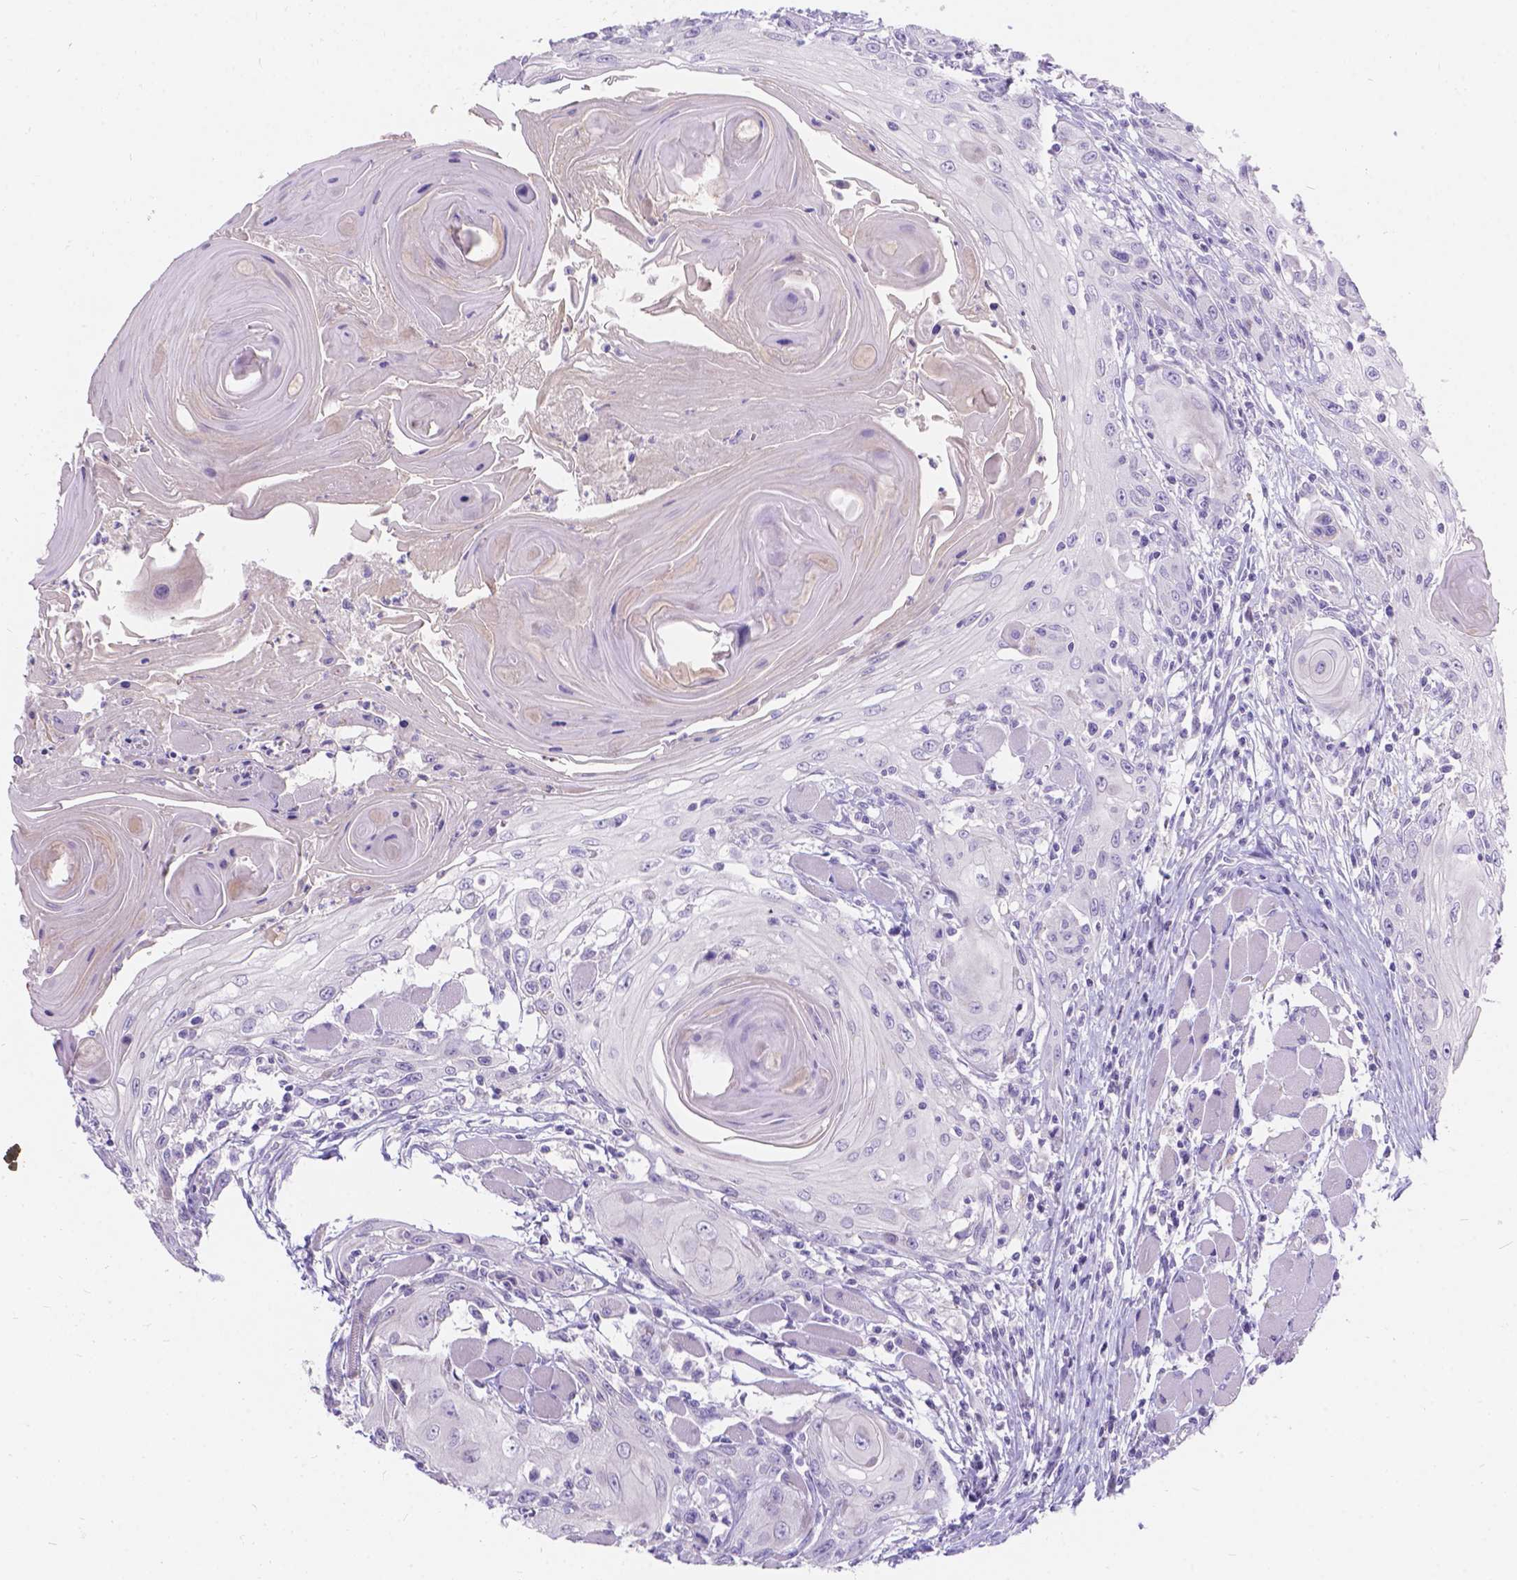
{"staining": {"intensity": "negative", "quantity": "none", "location": "none"}, "tissue": "head and neck cancer", "cell_type": "Tumor cells", "image_type": "cancer", "snomed": [{"axis": "morphology", "description": "Squamous cell carcinoma, NOS"}, {"axis": "topography", "description": "Head-Neck"}], "caption": "Tumor cells show no significant expression in head and neck cancer (squamous cell carcinoma).", "gene": "GNRHR", "patient": {"sex": "female", "age": 80}}